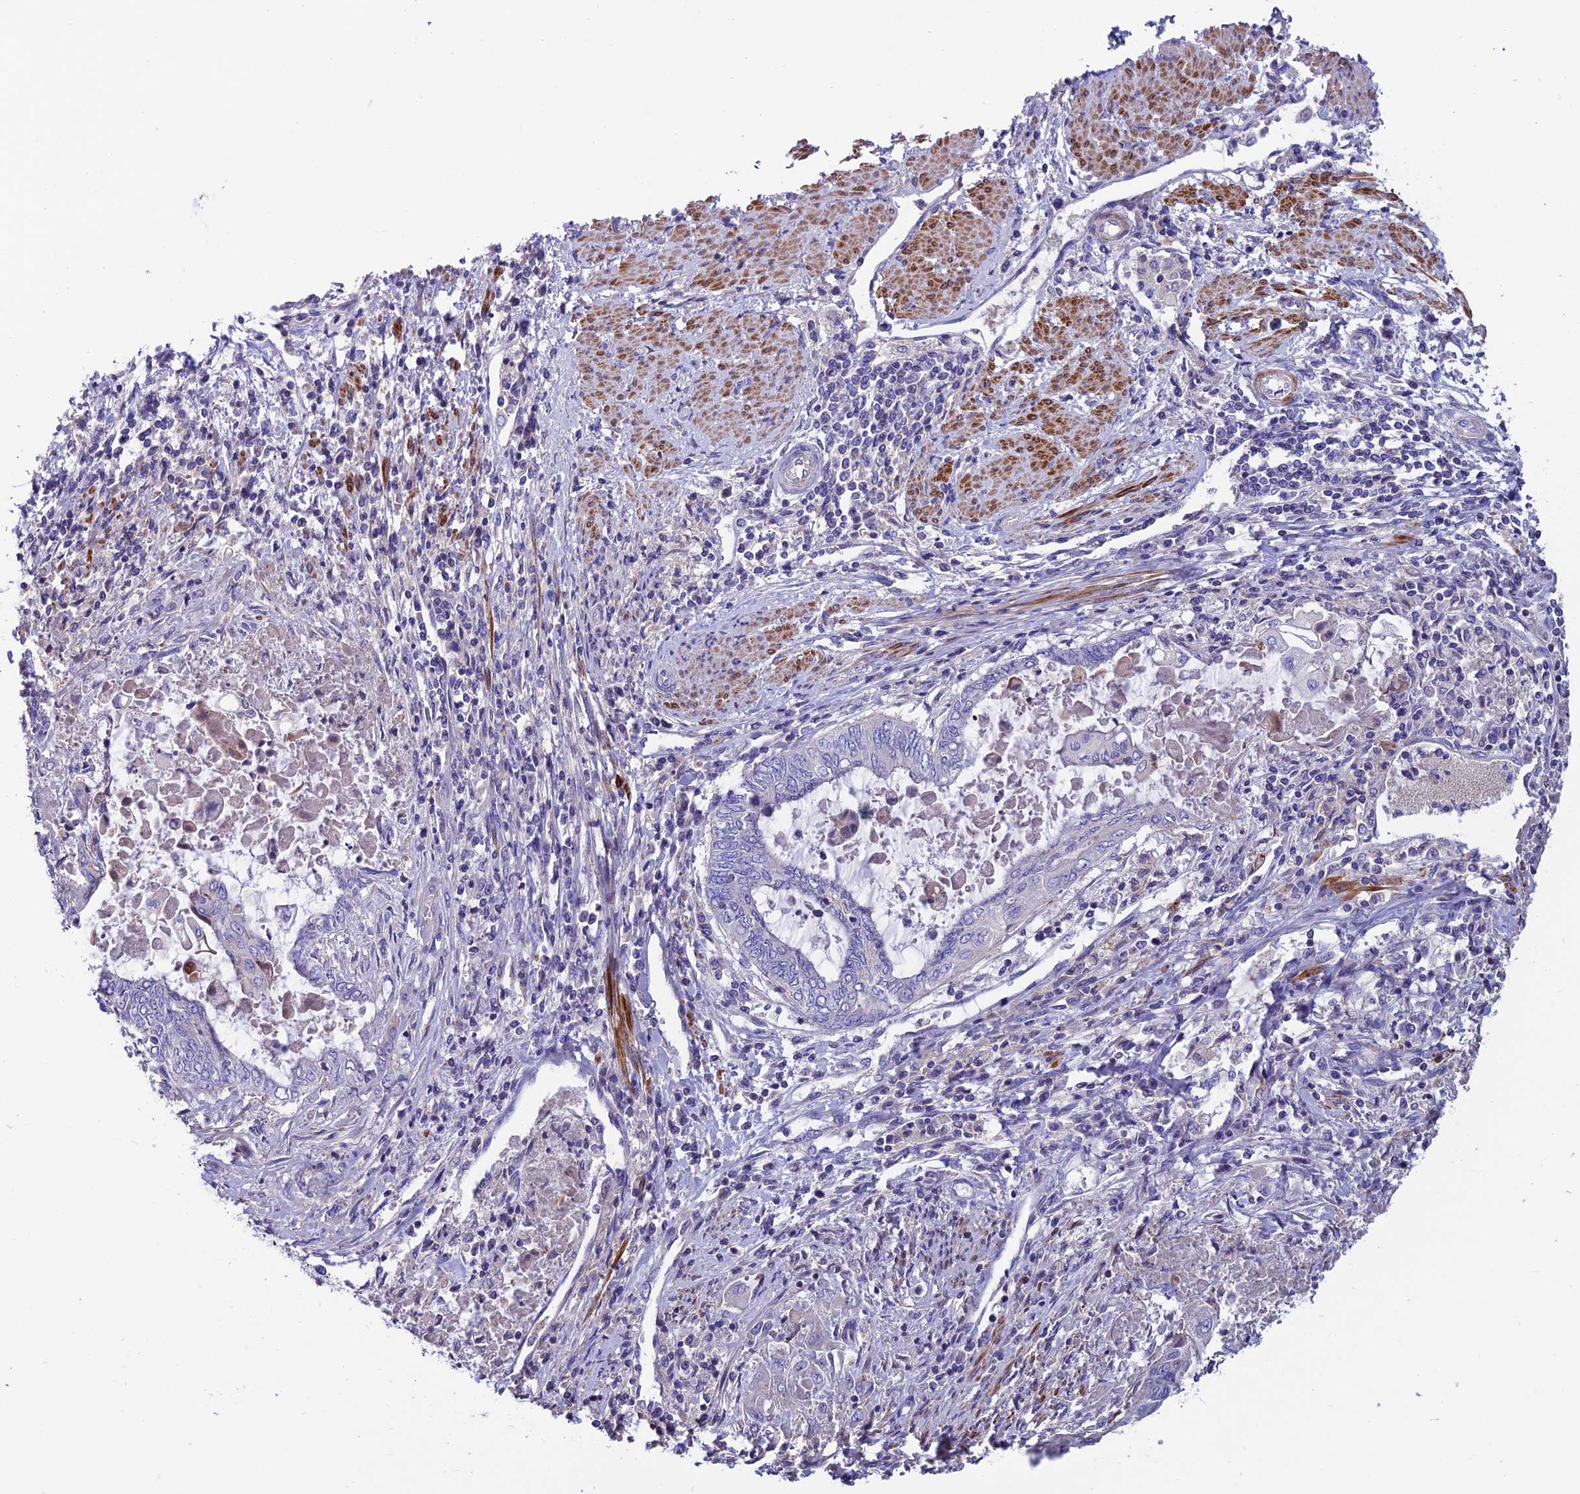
{"staining": {"intensity": "negative", "quantity": "none", "location": "none"}, "tissue": "endometrial cancer", "cell_type": "Tumor cells", "image_type": "cancer", "snomed": [{"axis": "morphology", "description": "Adenocarcinoma, NOS"}, {"axis": "topography", "description": "Uterus"}, {"axis": "topography", "description": "Endometrium"}], "caption": "Endometrial cancer stained for a protein using immunohistochemistry (IHC) demonstrates no positivity tumor cells.", "gene": "FAM178B", "patient": {"sex": "female", "age": 70}}